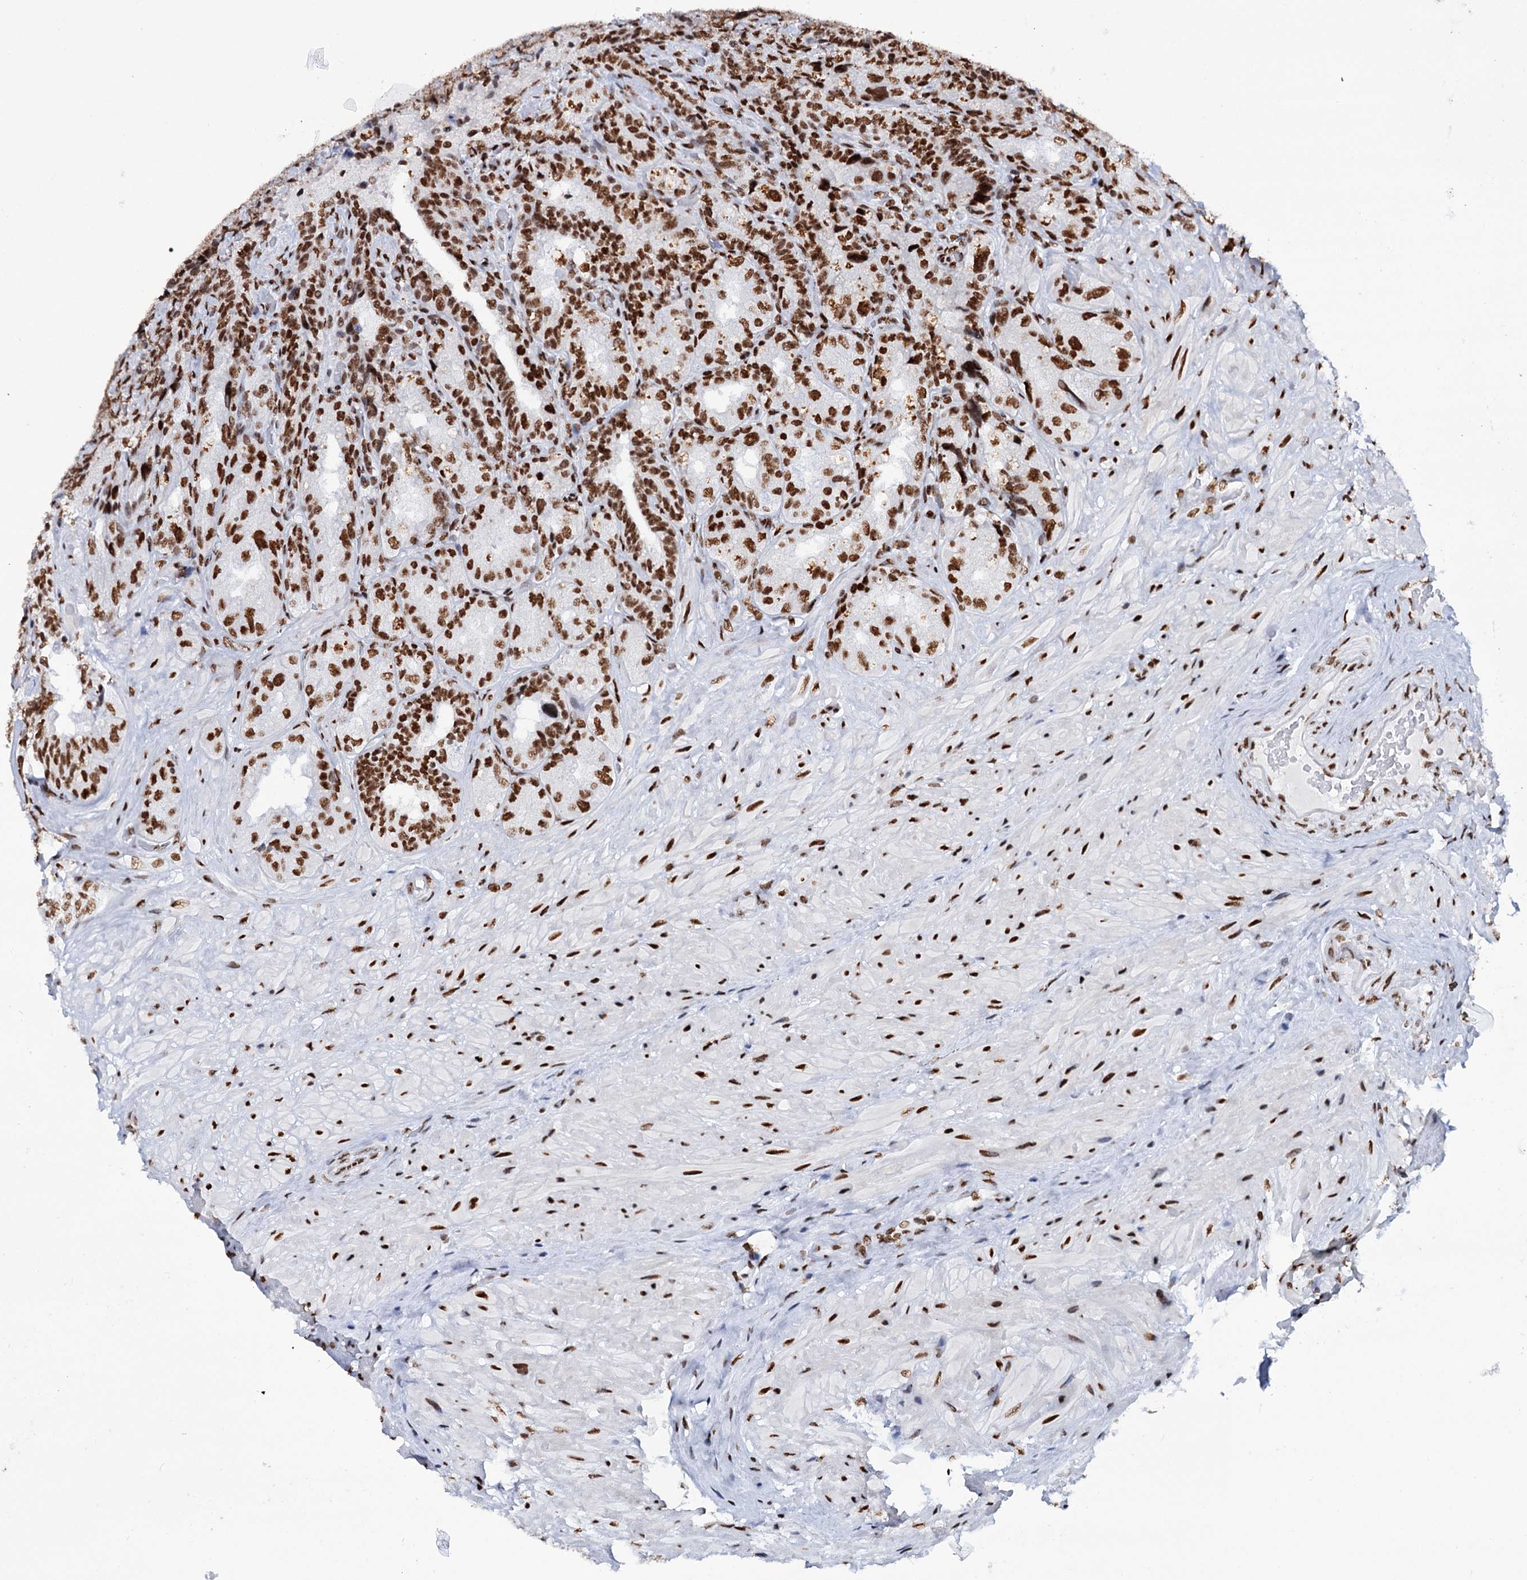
{"staining": {"intensity": "strong", "quantity": ">75%", "location": "nuclear"}, "tissue": "seminal vesicle", "cell_type": "Glandular cells", "image_type": "normal", "snomed": [{"axis": "morphology", "description": "Normal tissue, NOS"}, {"axis": "topography", "description": "Prostate and seminal vesicle, NOS"}, {"axis": "topography", "description": "Prostate"}, {"axis": "topography", "description": "Seminal veicle"}], "caption": "Protein staining displays strong nuclear staining in approximately >75% of glandular cells in unremarkable seminal vesicle. Using DAB (brown) and hematoxylin (blue) stains, captured at high magnification using brightfield microscopy.", "gene": "MATR3", "patient": {"sex": "male", "age": 67}}